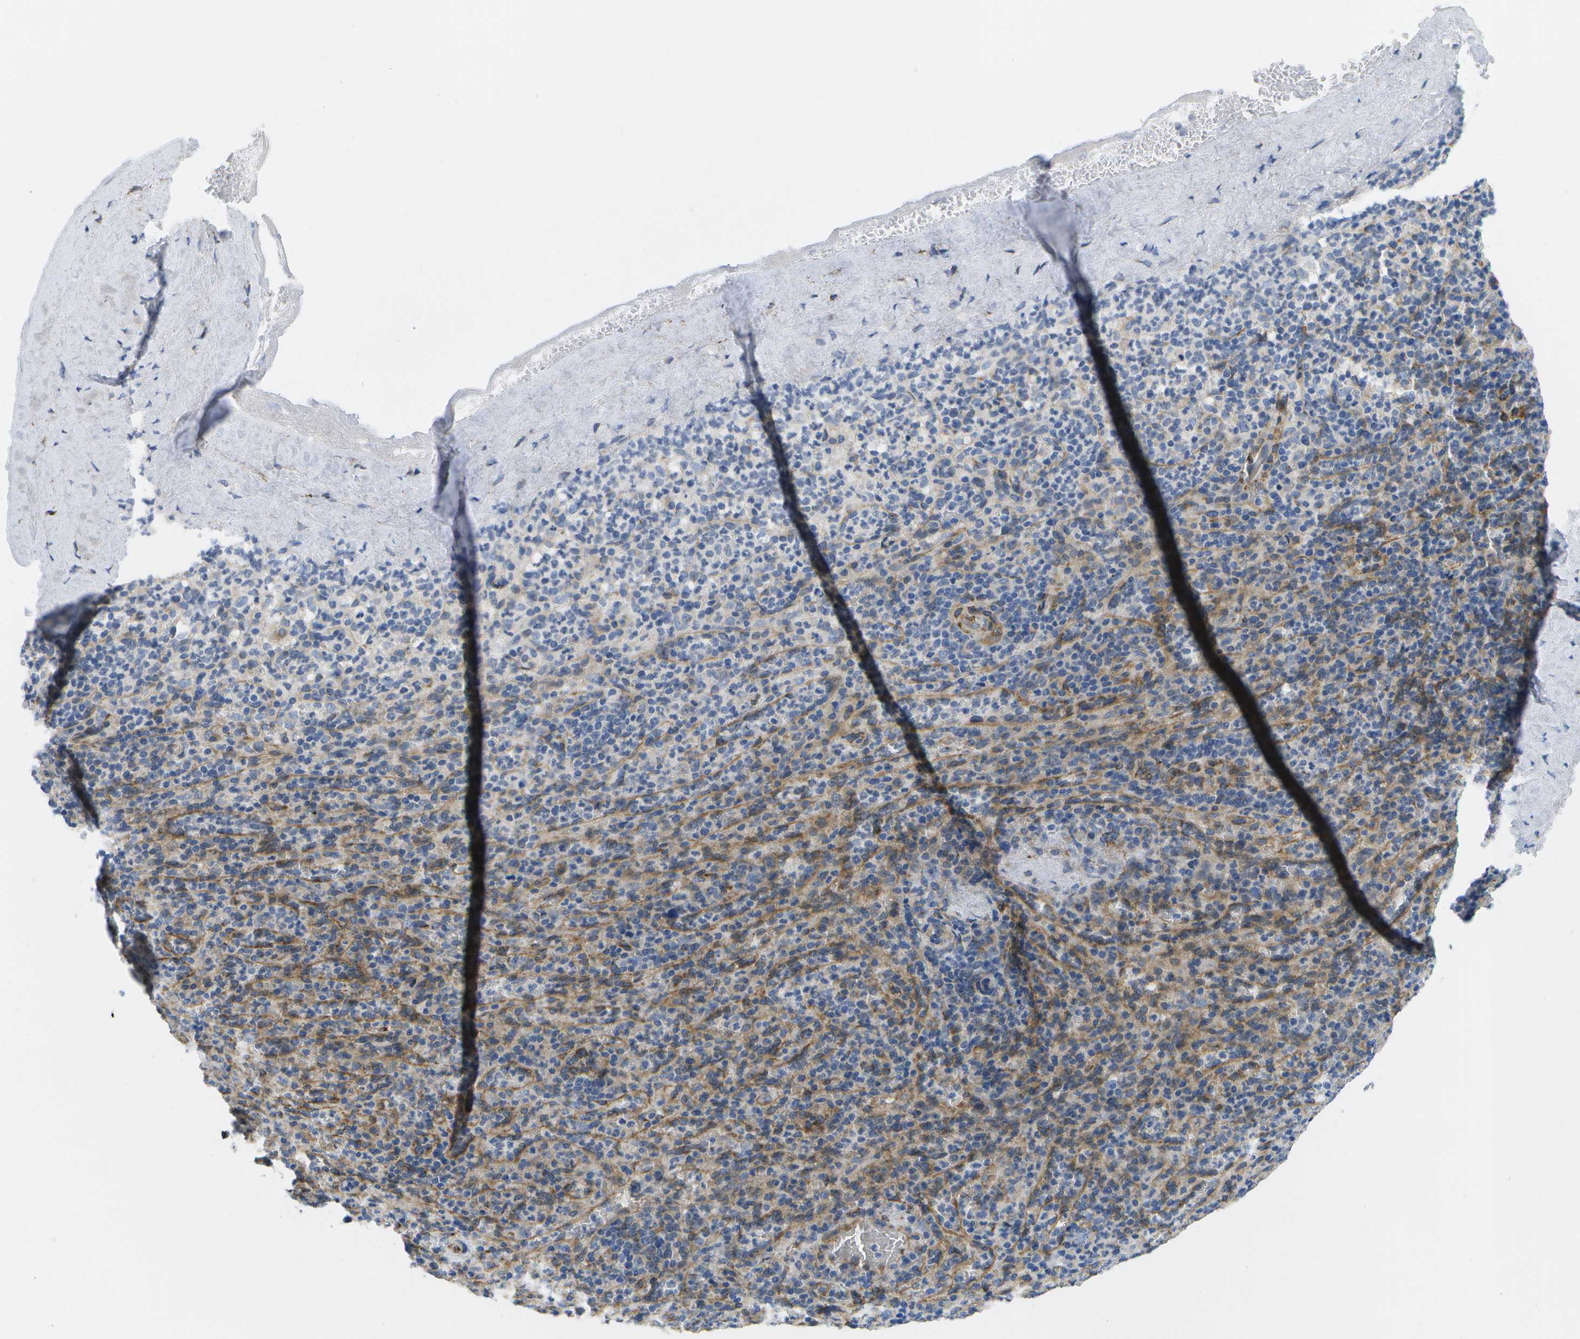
{"staining": {"intensity": "moderate", "quantity": "25%-75%", "location": "cytoplasmic/membranous"}, "tissue": "spleen", "cell_type": "Cells in red pulp", "image_type": "normal", "snomed": [{"axis": "morphology", "description": "Normal tissue, NOS"}, {"axis": "topography", "description": "Spleen"}], "caption": "A high-resolution image shows IHC staining of benign spleen, which reveals moderate cytoplasmic/membranous positivity in approximately 25%-75% of cells in red pulp.", "gene": "ZDHHC17", "patient": {"sex": "male", "age": 36}}